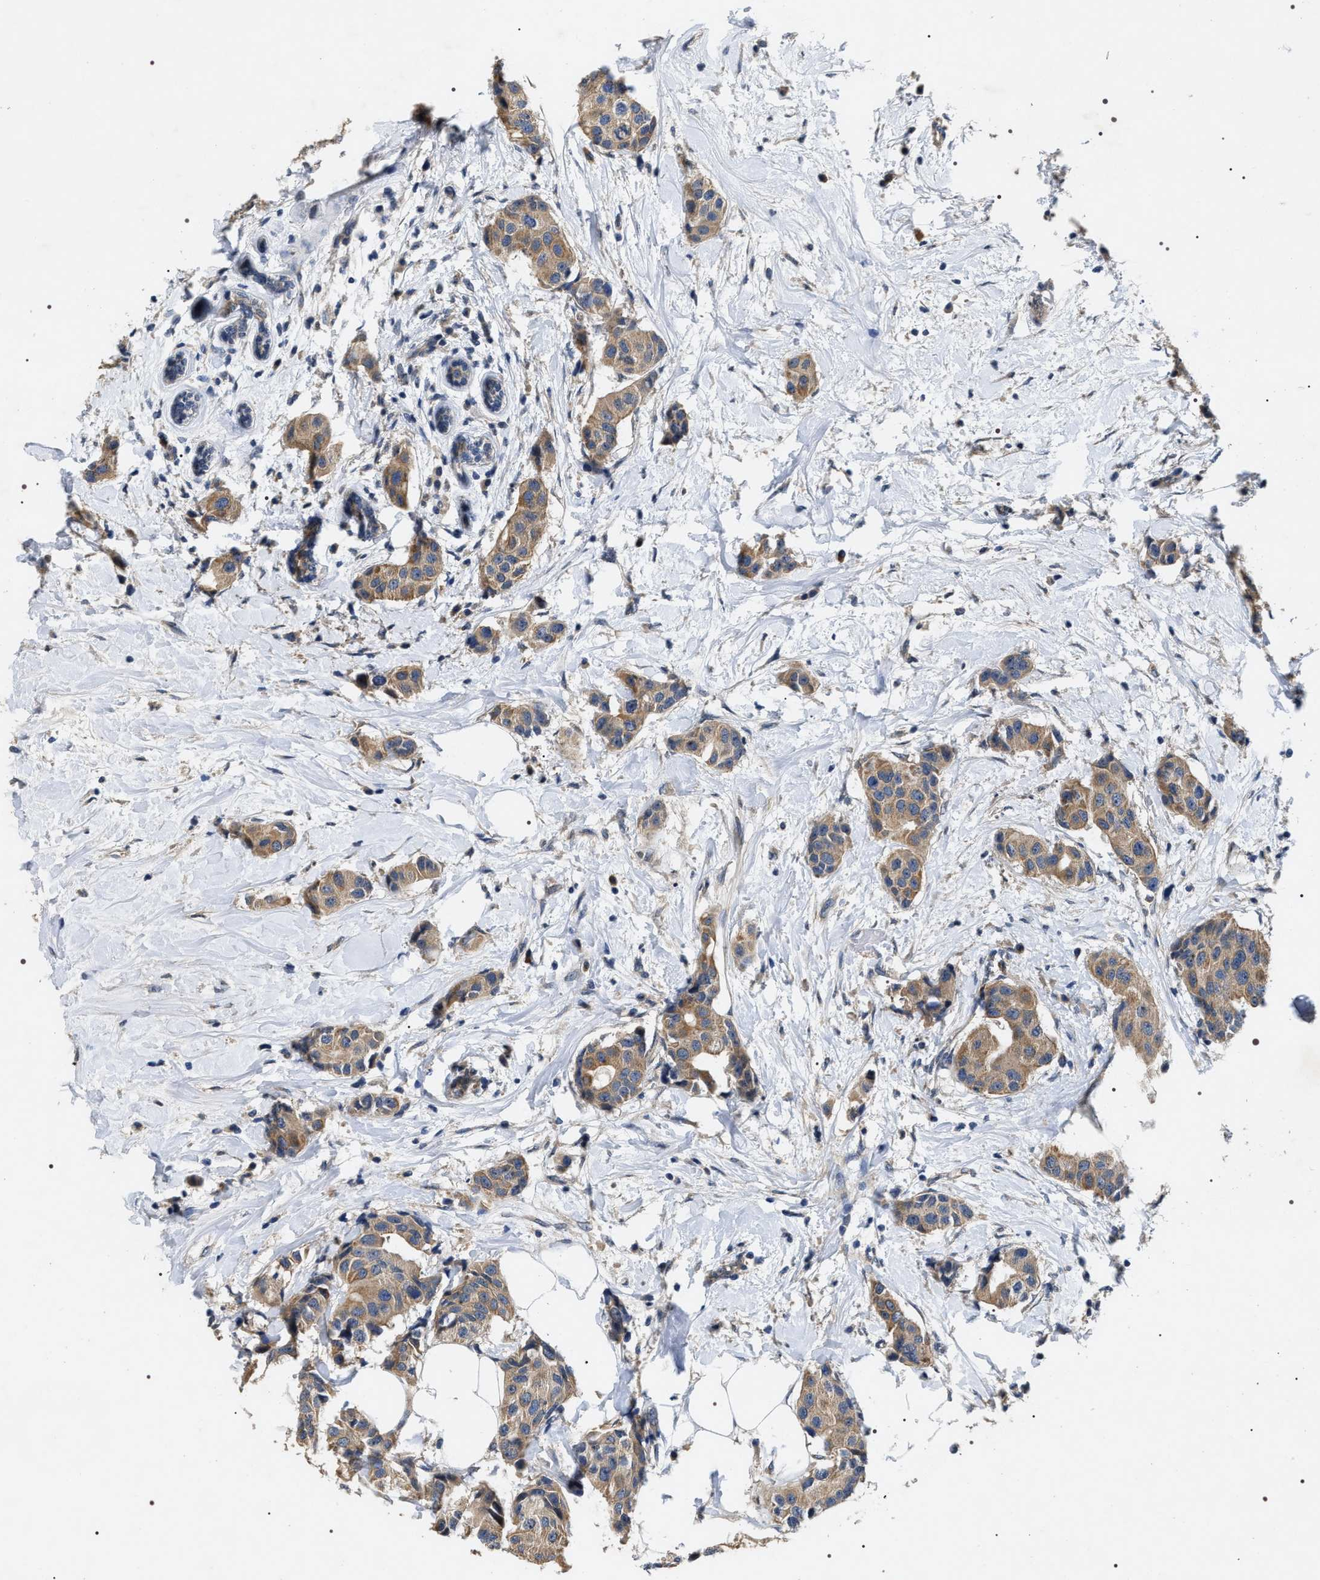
{"staining": {"intensity": "moderate", "quantity": ">75%", "location": "cytoplasmic/membranous"}, "tissue": "breast cancer", "cell_type": "Tumor cells", "image_type": "cancer", "snomed": [{"axis": "morphology", "description": "Normal tissue, NOS"}, {"axis": "morphology", "description": "Duct carcinoma"}, {"axis": "topography", "description": "Breast"}], "caption": "Immunohistochemistry histopathology image of neoplastic tissue: breast cancer stained using immunohistochemistry (IHC) displays medium levels of moderate protein expression localized specifically in the cytoplasmic/membranous of tumor cells, appearing as a cytoplasmic/membranous brown color.", "gene": "IFT81", "patient": {"sex": "female", "age": 39}}